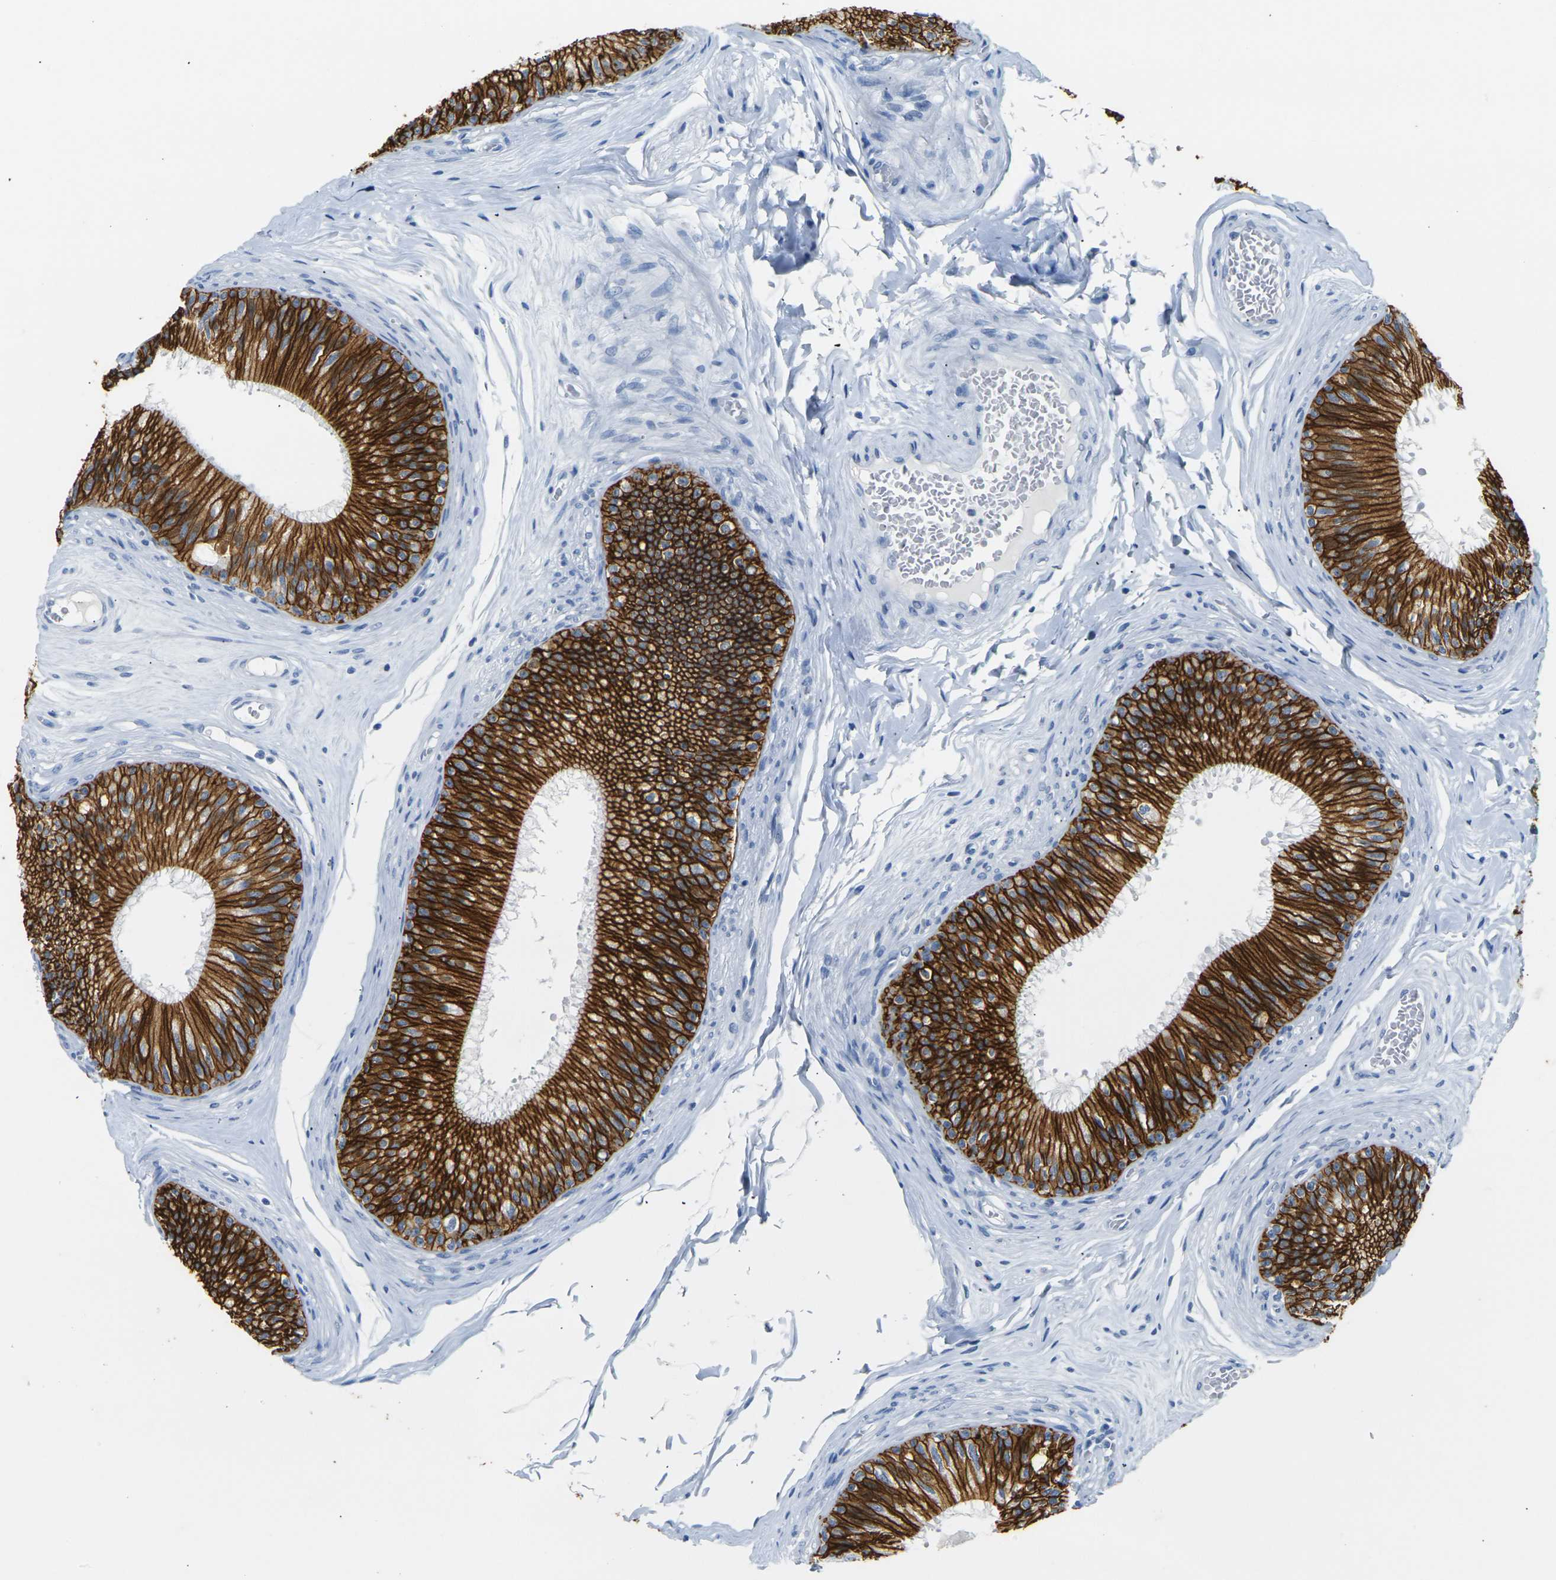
{"staining": {"intensity": "strong", "quantity": ">75%", "location": "cytoplasmic/membranous"}, "tissue": "epididymis", "cell_type": "Glandular cells", "image_type": "normal", "snomed": [{"axis": "morphology", "description": "Normal tissue, NOS"}, {"axis": "topography", "description": "Testis"}, {"axis": "topography", "description": "Epididymis"}], "caption": "IHC (DAB (3,3'-diaminobenzidine)) staining of benign epididymis exhibits strong cytoplasmic/membranous protein staining in about >75% of glandular cells.", "gene": "CLDN7", "patient": {"sex": "male", "age": 36}}